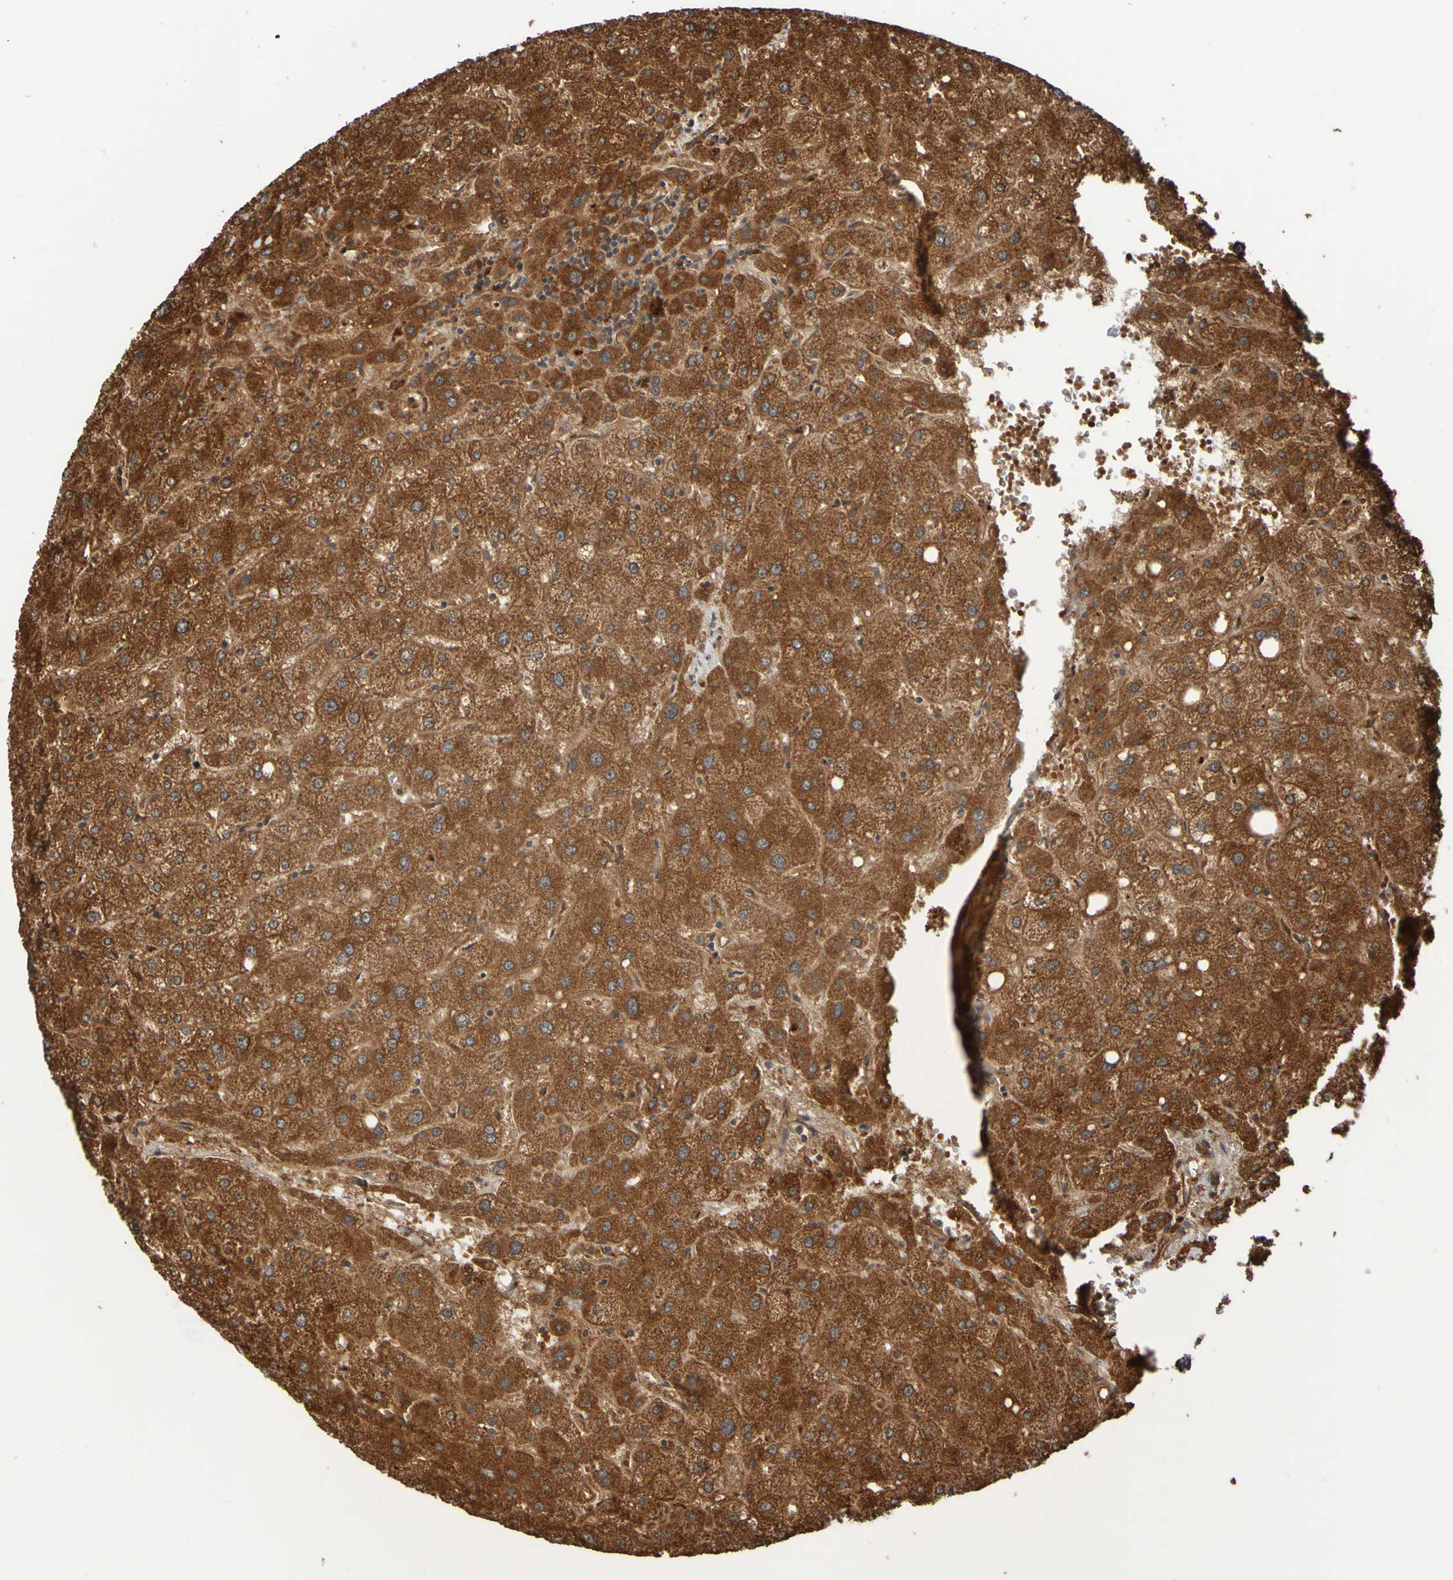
{"staining": {"intensity": "moderate", "quantity": ">75%", "location": "cytoplasmic/membranous"}, "tissue": "liver", "cell_type": "Cholangiocytes", "image_type": "normal", "snomed": [{"axis": "morphology", "description": "Normal tissue, NOS"}, {"axis": "topography", "description": "Liver"}], "caption": "An immunohistochemistry histopathology image of normal tissue is shown. Protein staining in brown labels moderate cytoplasmic/membranous positivity in liver within cholangiocytes. The staining was performed using DAB (3,3'-diaminobenzidine), with brown indicating positive protein expression. Nuclei are stained blue with hematoxylin.", "gene": "UCN", "patient": {"sex": "male", "age": 73}}